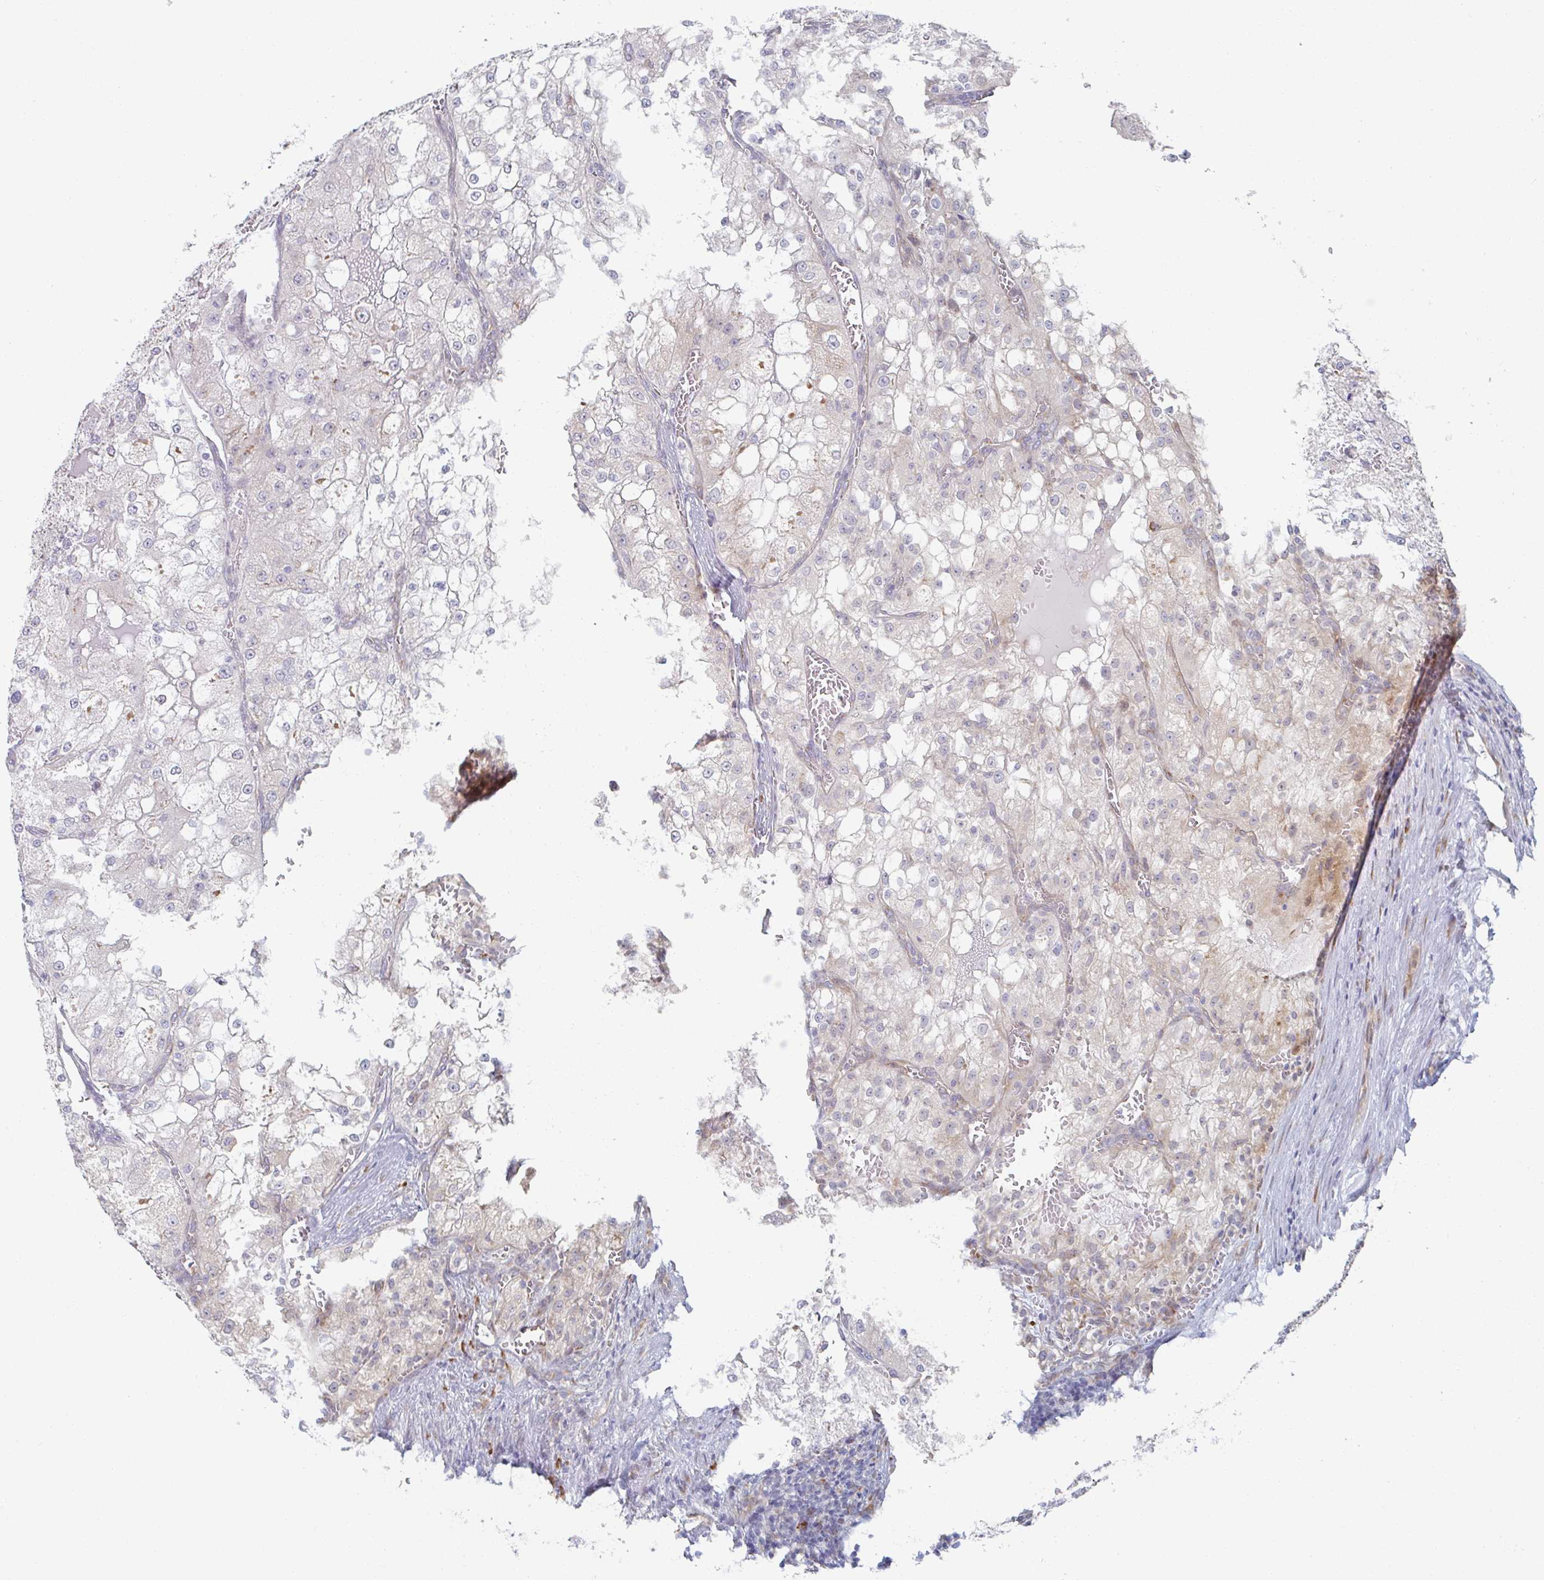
{"staining": {"intensity": "negative", "quantity": "none", "location": "none"}, "tissue": "renal cancer", "cell_type": "Tumor cells", "image_type": "cancer", "snomed": [{"axis": "morphology", "description": "Adenocarcinoma, NOS"}, {"axis": "topography", "description": "Kidney"}], "caption": "Renal cancer (adenocarcinoma) stained for a protein using IHC reveals no staining tumor cells.", "gene": "TRAPPC10", "patient": {"sex": "female", "age": 74}}